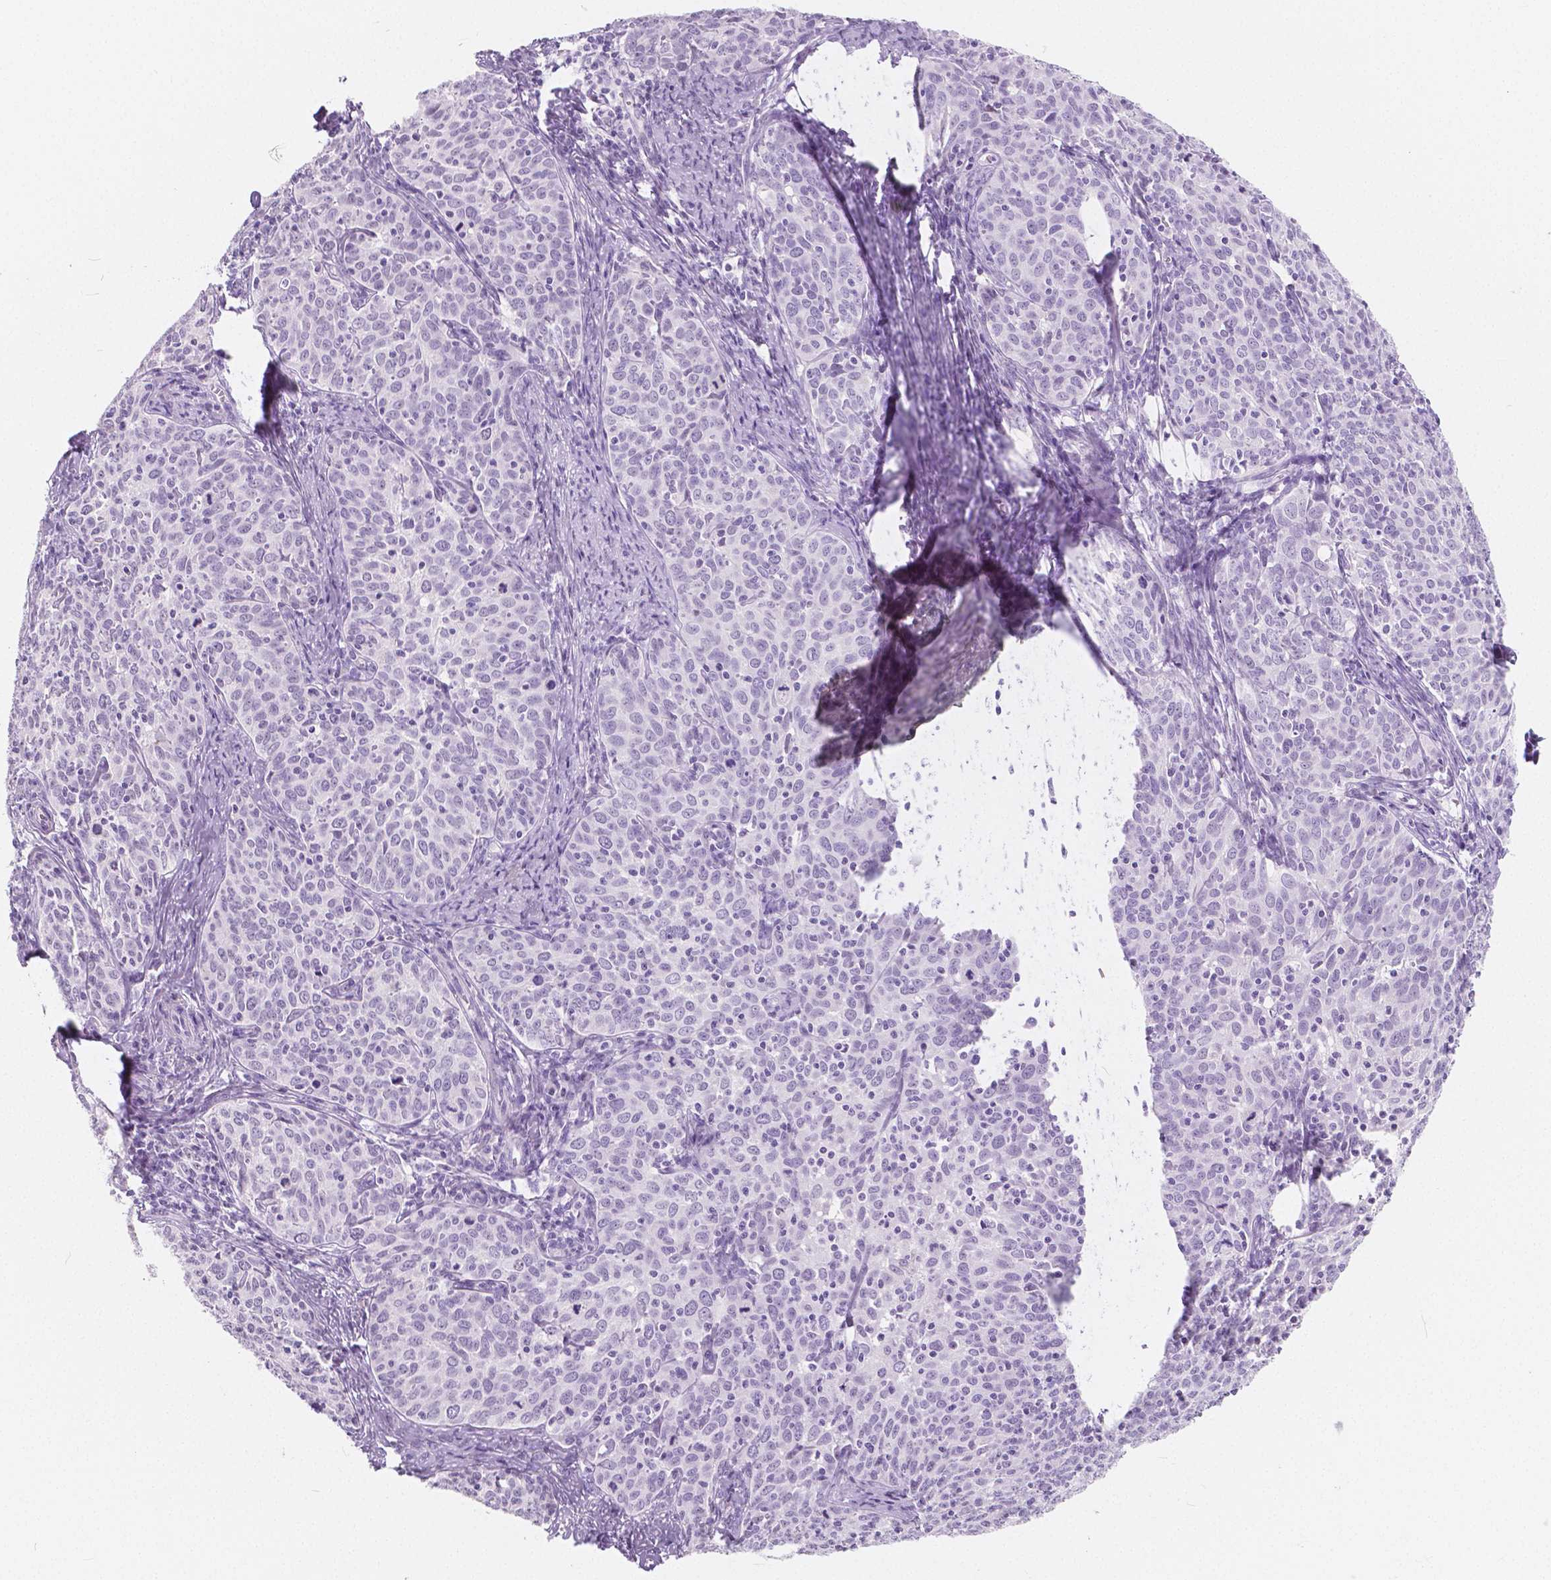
{"staining": {"intensity": "negative", "quantity": "none", "location": "none"}, "tissue": "cervical cancer", "cell_type": "Tumor cells", "image_type": "cancer", "snomed": [{"axis": "morphology", "description": "Squamous cell carcinoma, NOS"}, {"axis": "topography", "description": "Cervix"}], "caption": "Tumor cells are negative for protein expression in human squamous cell carcinoma (cervical).", "gene": "NOLC1", "patient": {"sex": "female", "age": 62}}